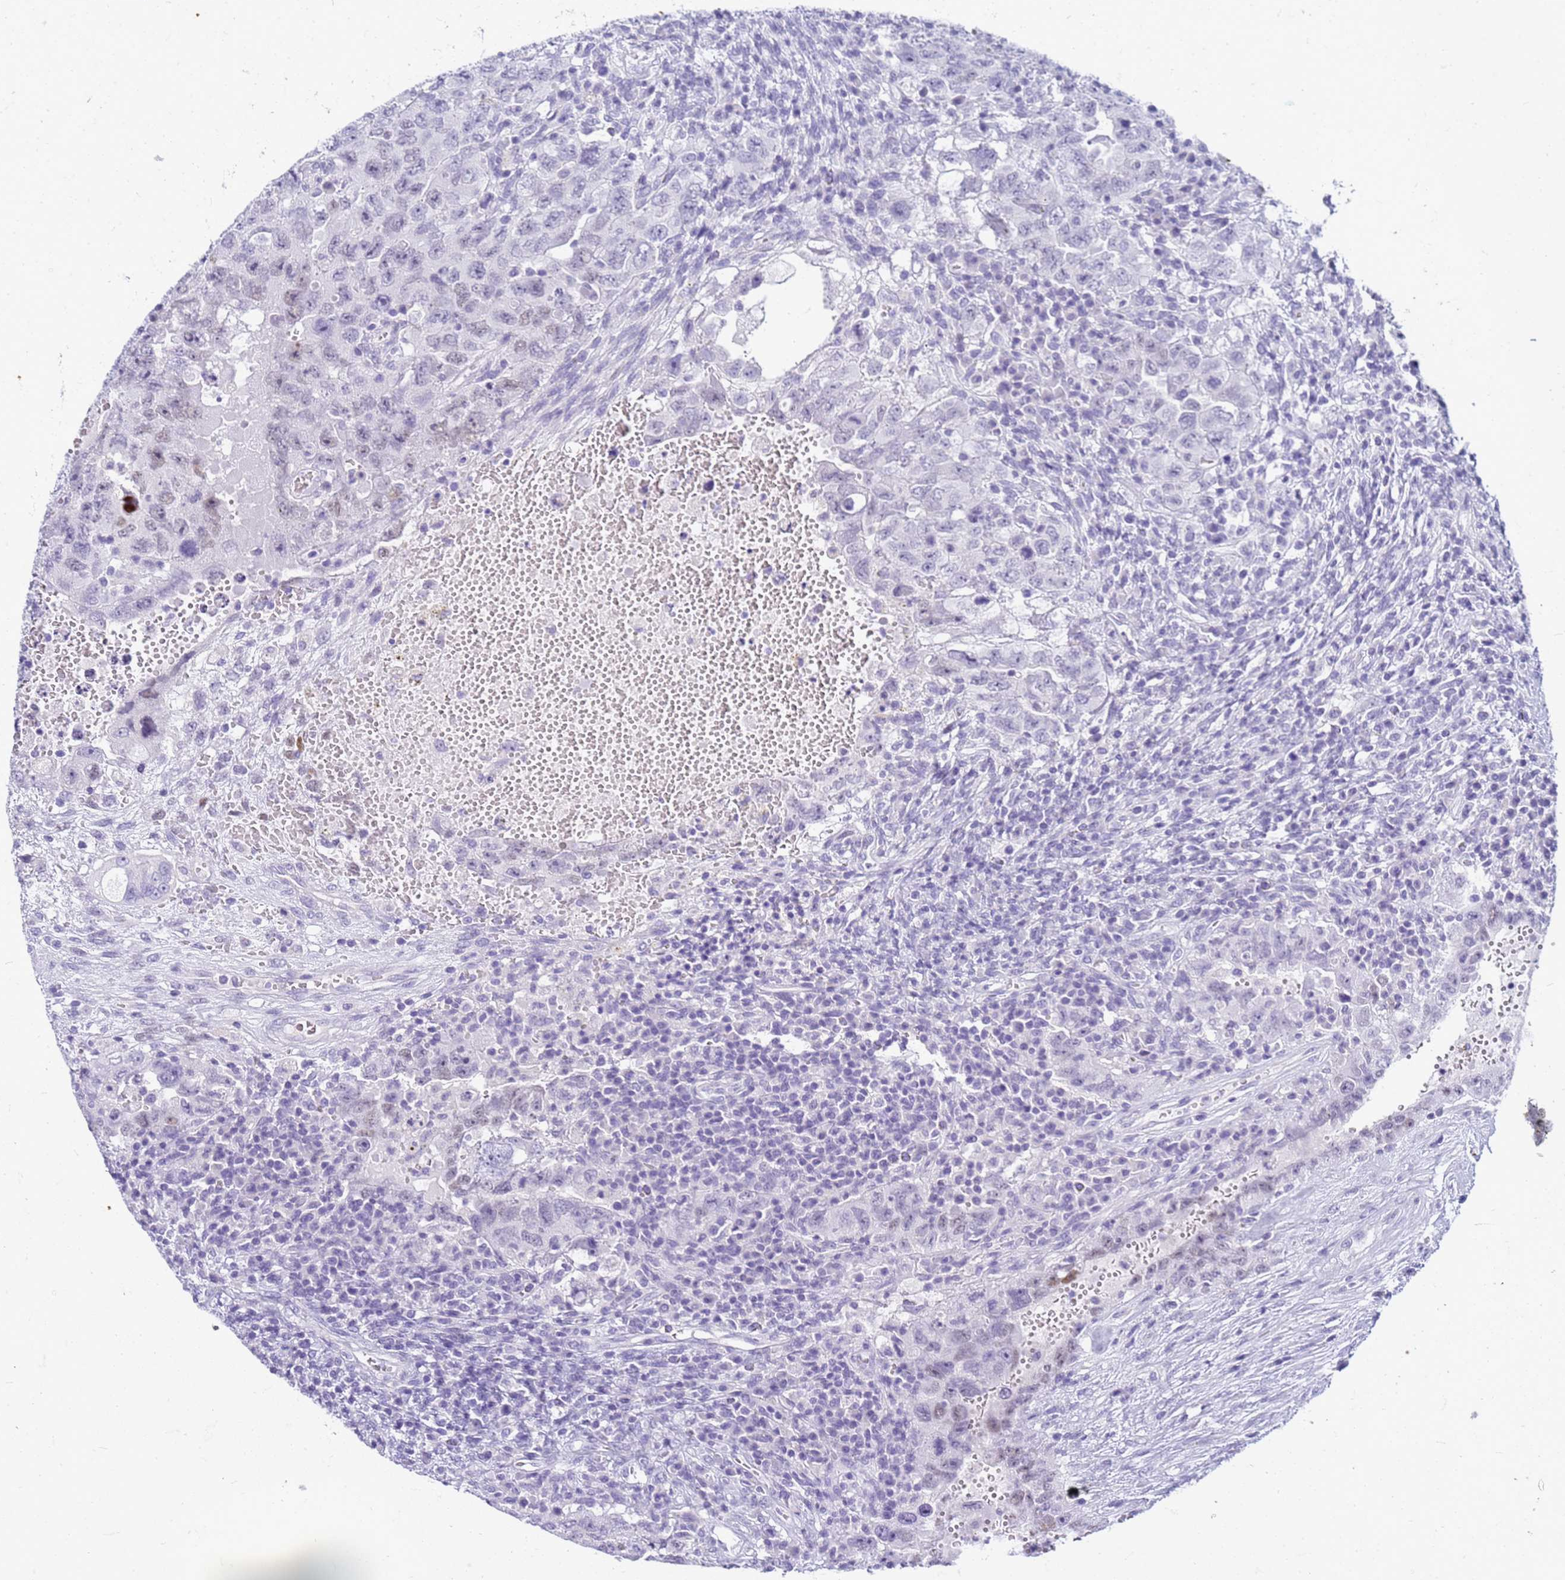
{"staining": {"intensity": "negative", "quantity": "none", "location": "none"}, "tissue": "testis cancer", "cell_type": "Tumor cells", "image_type": "cancer", "snomed": [{"axis": "morphology", "description": "Carcinoma, Embryonal, NOS"}, {"axis": "topography", "description": "Testis"}], "caption": "Micrograph shows no significant protein staining in tumor cells of testis cancer (embryonal carcinoma).", "gene": "CFAP100", "patient": {"sex": "male", "age": 26}}